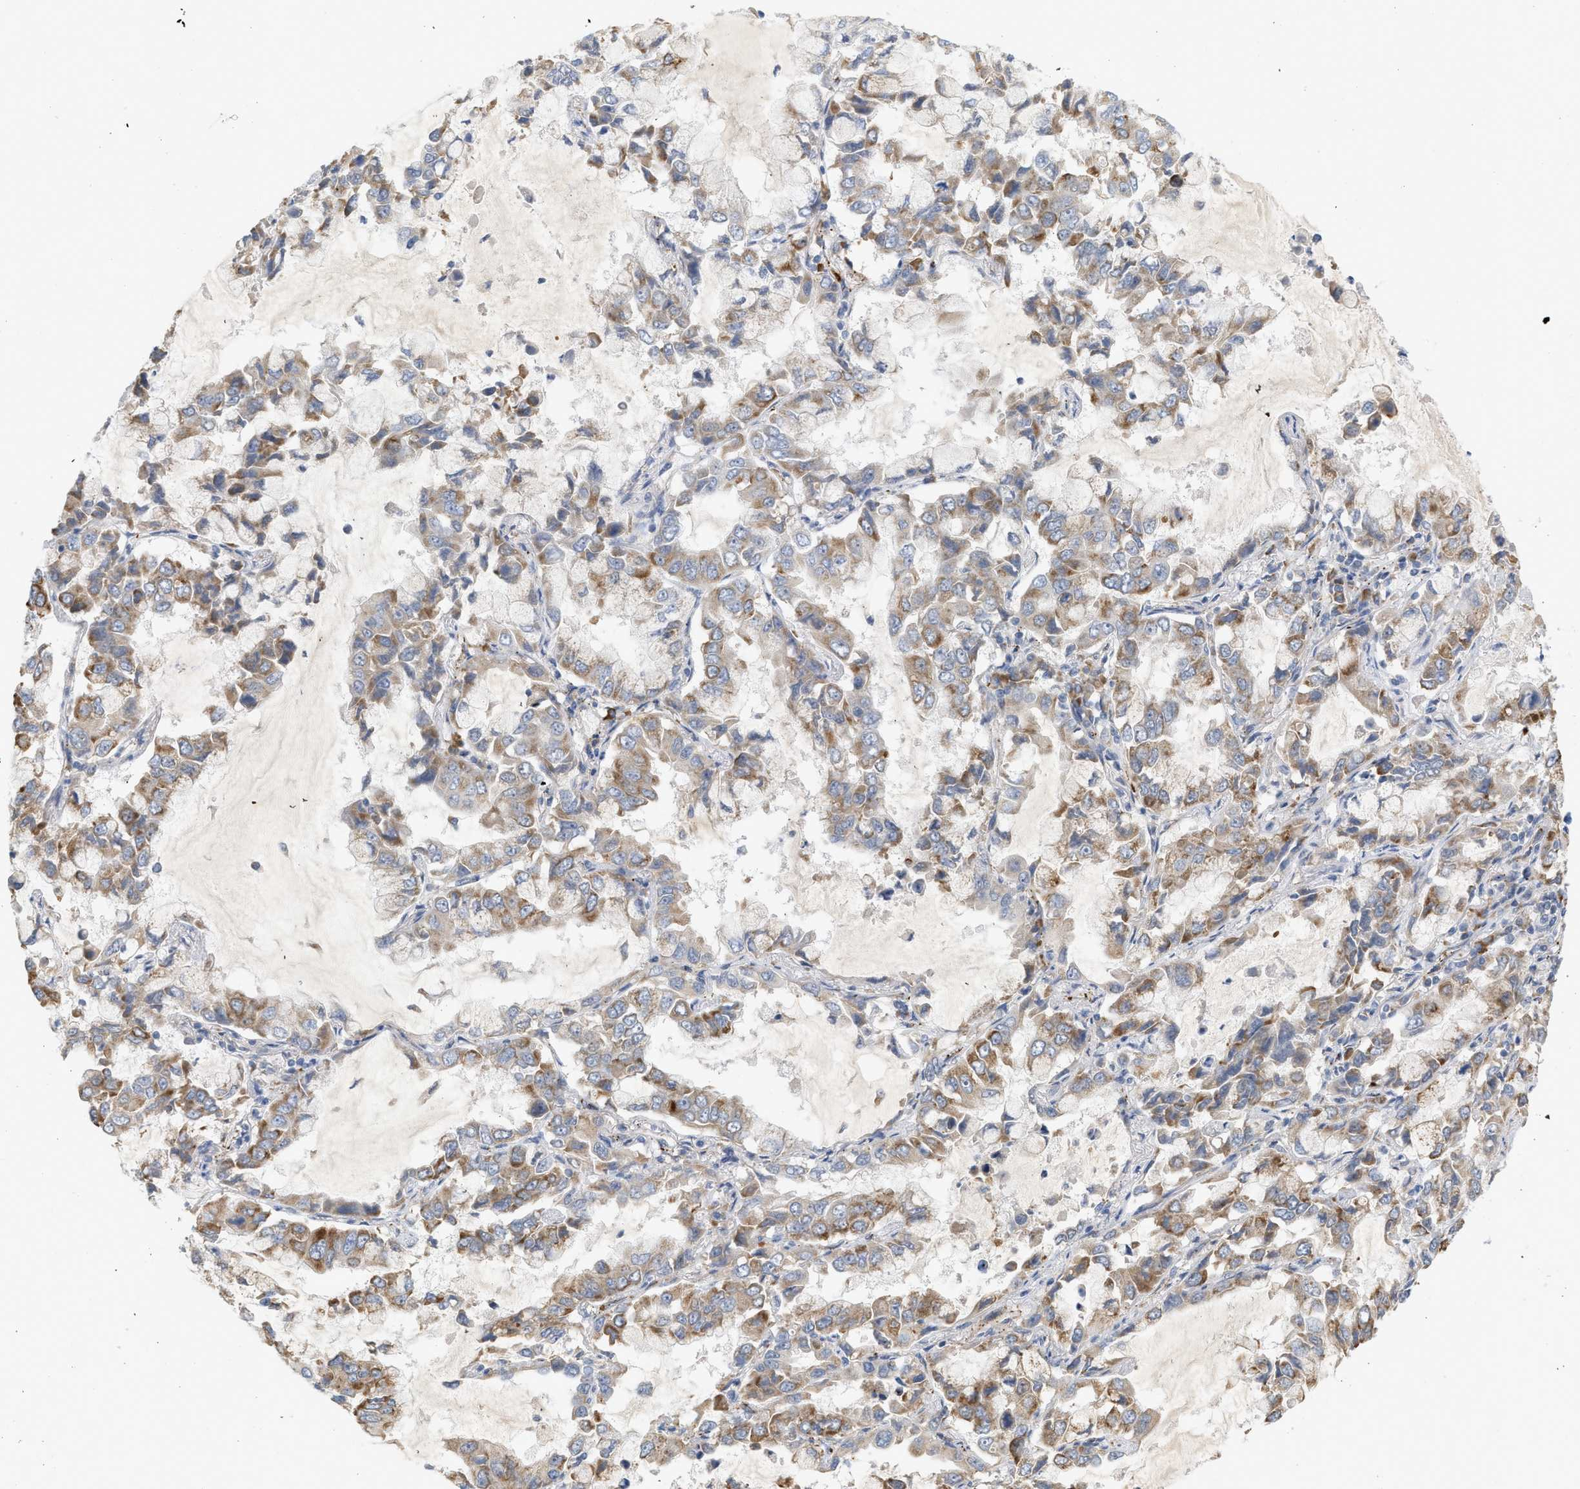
{"staining": {"intensity": "moderate", "quantity": ">75%", "location": "cytoplasmic/membranous"}, "tissue": "lung cancer", "cell_type": "Tumor cells", "image_type": "cancer", "snomed": [{"axis": "morphology", "description": "Adenocarcinoma, NOS"}, {"axis": "topography", "description": "Lung"}], "caption": "Immunohistochemistry (IHC) of human adenocarcinoma (lung) demonstrates medium levels of moderate cytoplasmic/membranous expression in approximately >75% of tumor cells.", "gene": "SVOP", "patient": {"sex": "male", "age": 64}}